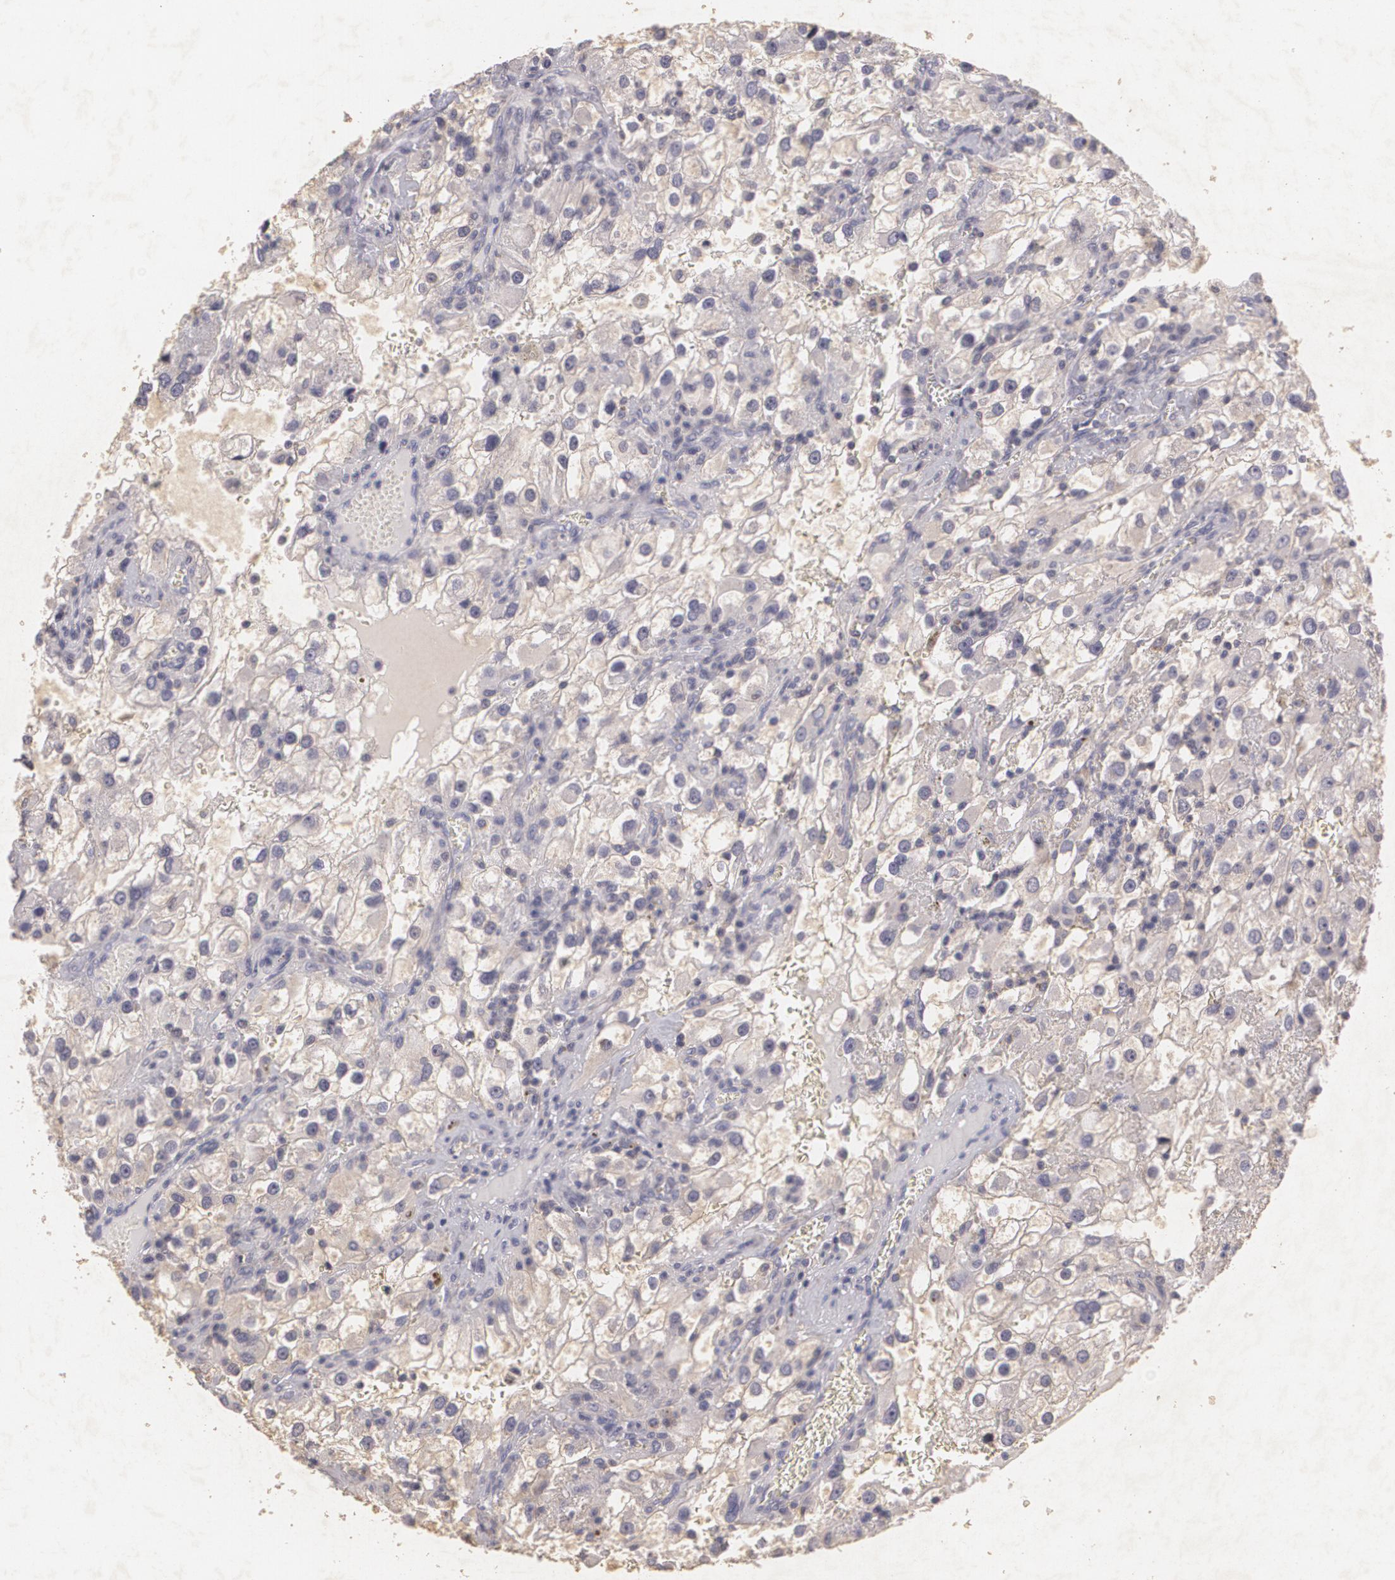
{"staining": {"intensity": "weak", "quantity": ">75%", "location": "cytoplasmic/membranous"}, "tissue": "renal cancer", "cell_type": "Tumor cells", "image_type": "cancer", "snomed": [{"axis": "morphology", "description": "Adenocarcinoma, NOS"}, {"axis": "topography", "description": "Kidney"}], "caption": "Protein expression analysis of human renal adenocarcinoma reveals weak cytoplasmic/membranous expression in approximately >75% of tumor cells.", "gene": "KCNA4", "patient": {"sex": "female", "age": 52}}